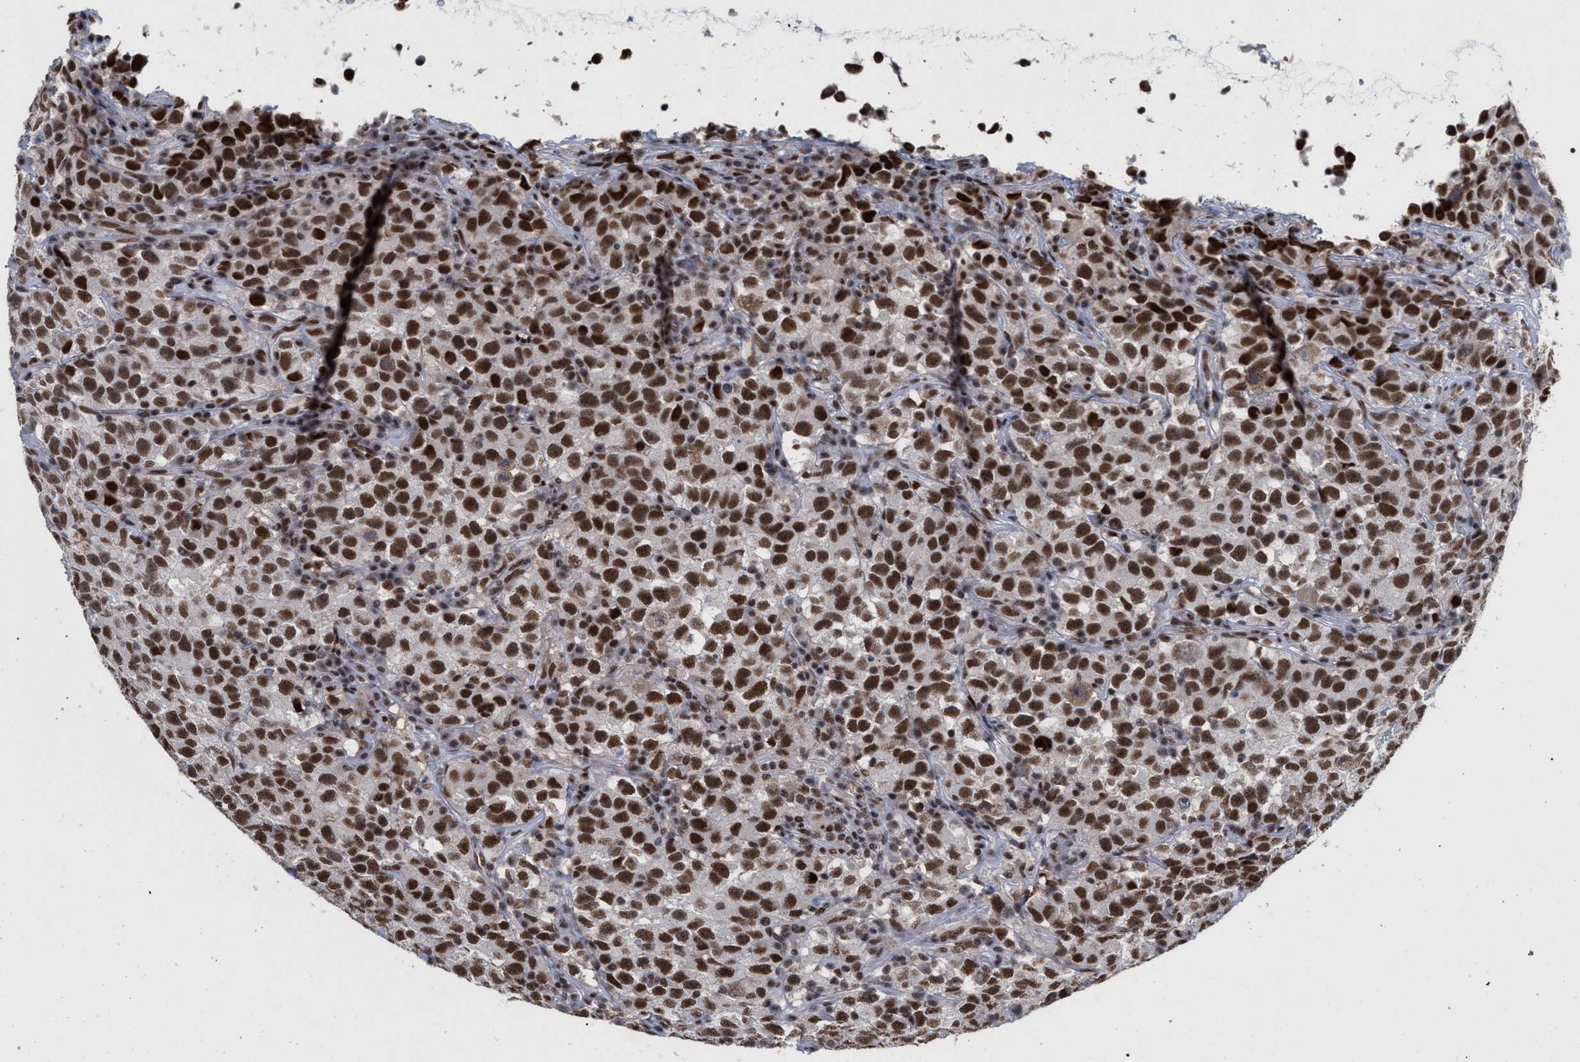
{"staining": {"intensity": "strong", "quantity": ">75%", "location": "nuclear"}, "tissue": "testis cancer", "cell_type": "Tumor cells", "image_type": "cancer", "snomed": [{"axis": "morphology", "description": "Seminoma, NOS"}, {"axis": "topography", "description": "Testis"}], "caption": "This is a micrograph of IHC staining of testis cancer (seminoma), which shows strong expression in the nuclear of tumor cells.", "gene": "SCAF4", "patient": {"sex": "male", "age": 22}}